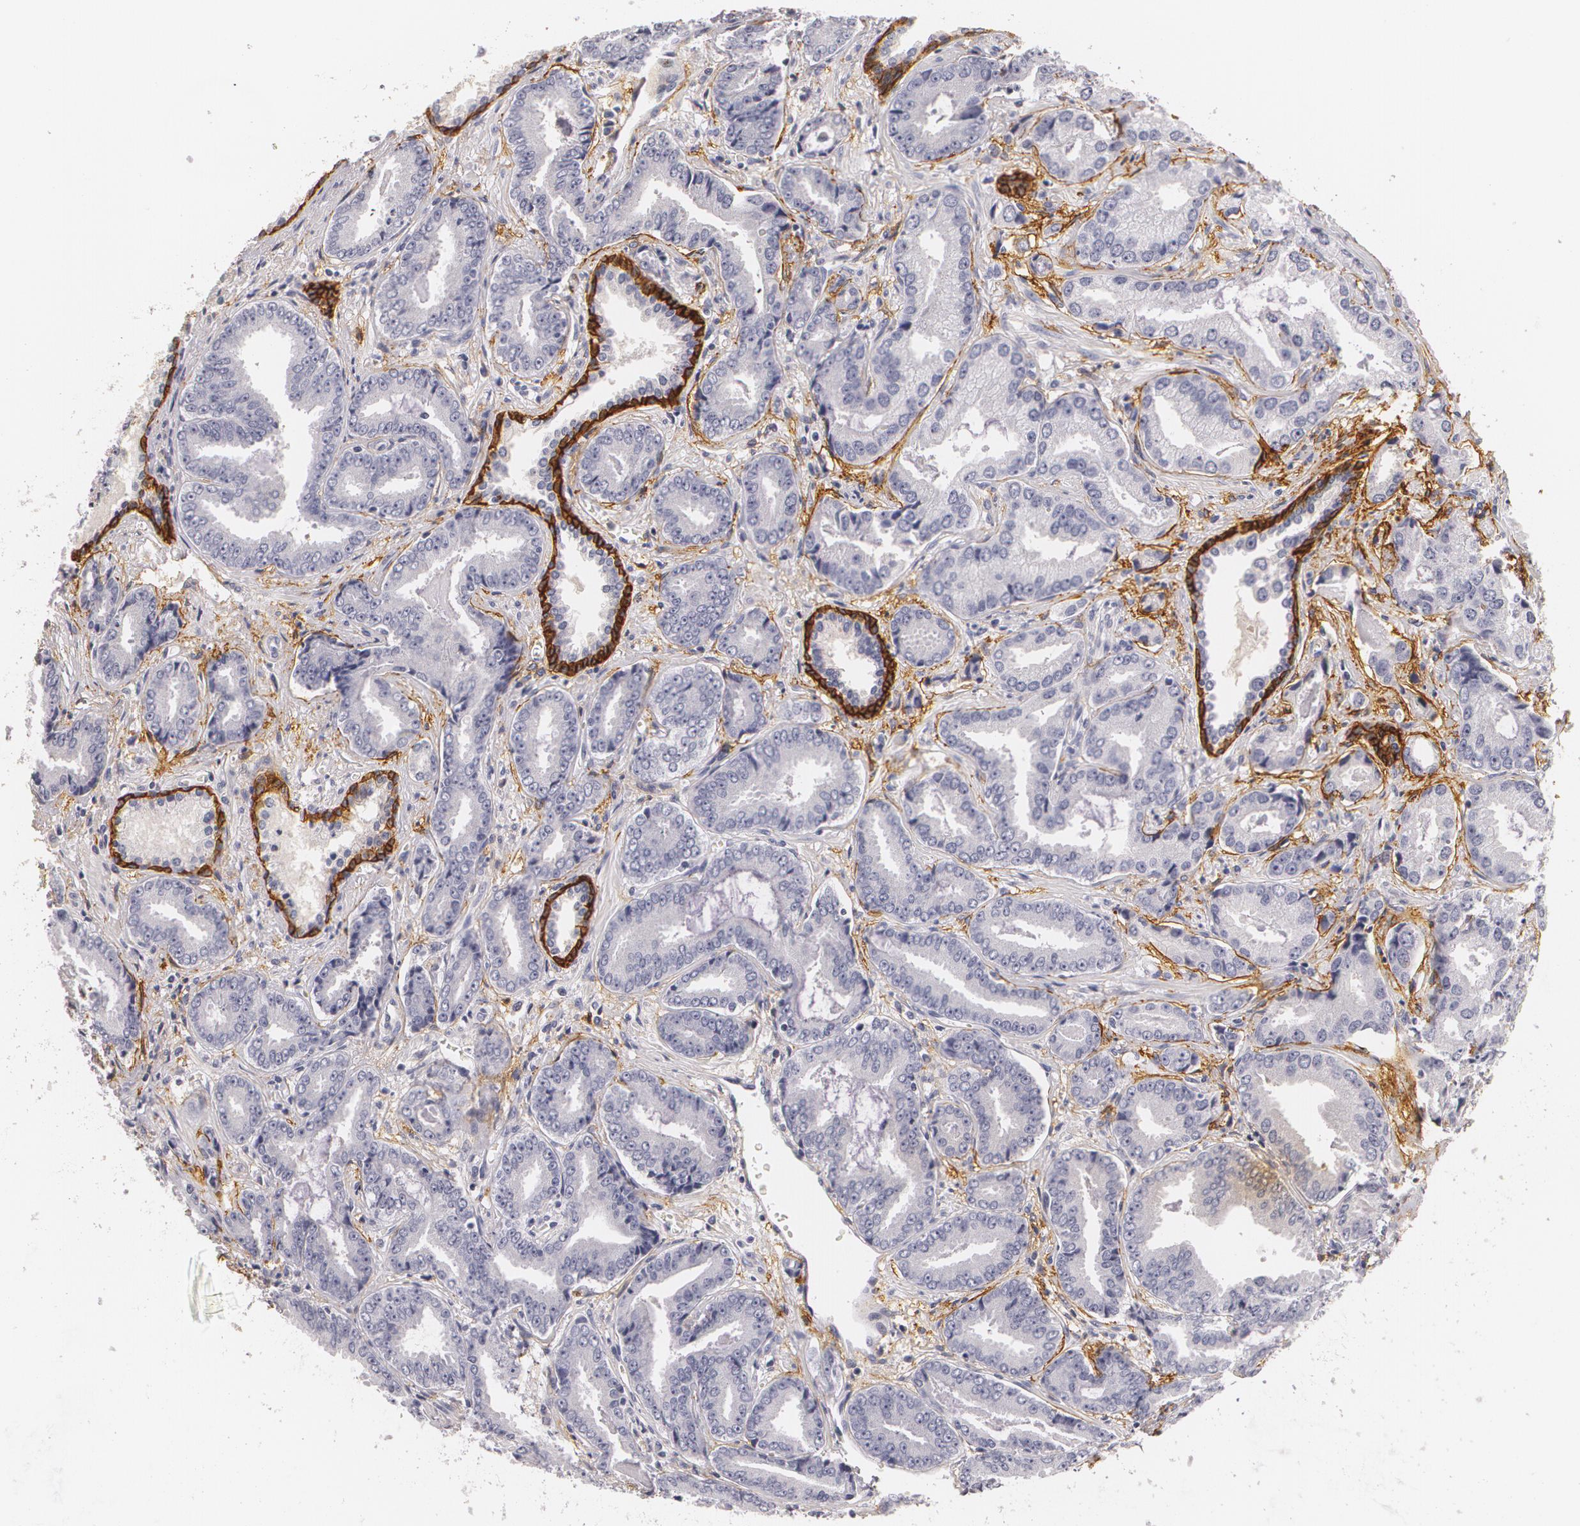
{"staining": {"intensity": "negative", "quantity": "none", "location": "none"}, "tissue": "prostate cancer", "cell_type": "Tumor cells", "image_type": "cancer", "snomed": [{"axis": "morphology", "description": "Adenocarcinoma, Low grade"}, {"axis": "topography", "description": "Prostate"}], "caption": "This is an immunohistochemistry (IHC) photomicrograph of low-grade adenocarcinoma (prostate). There is no expression in tumor cells.", "gene": "NGFR", "patient": {"sex": "male", "age": 65}}